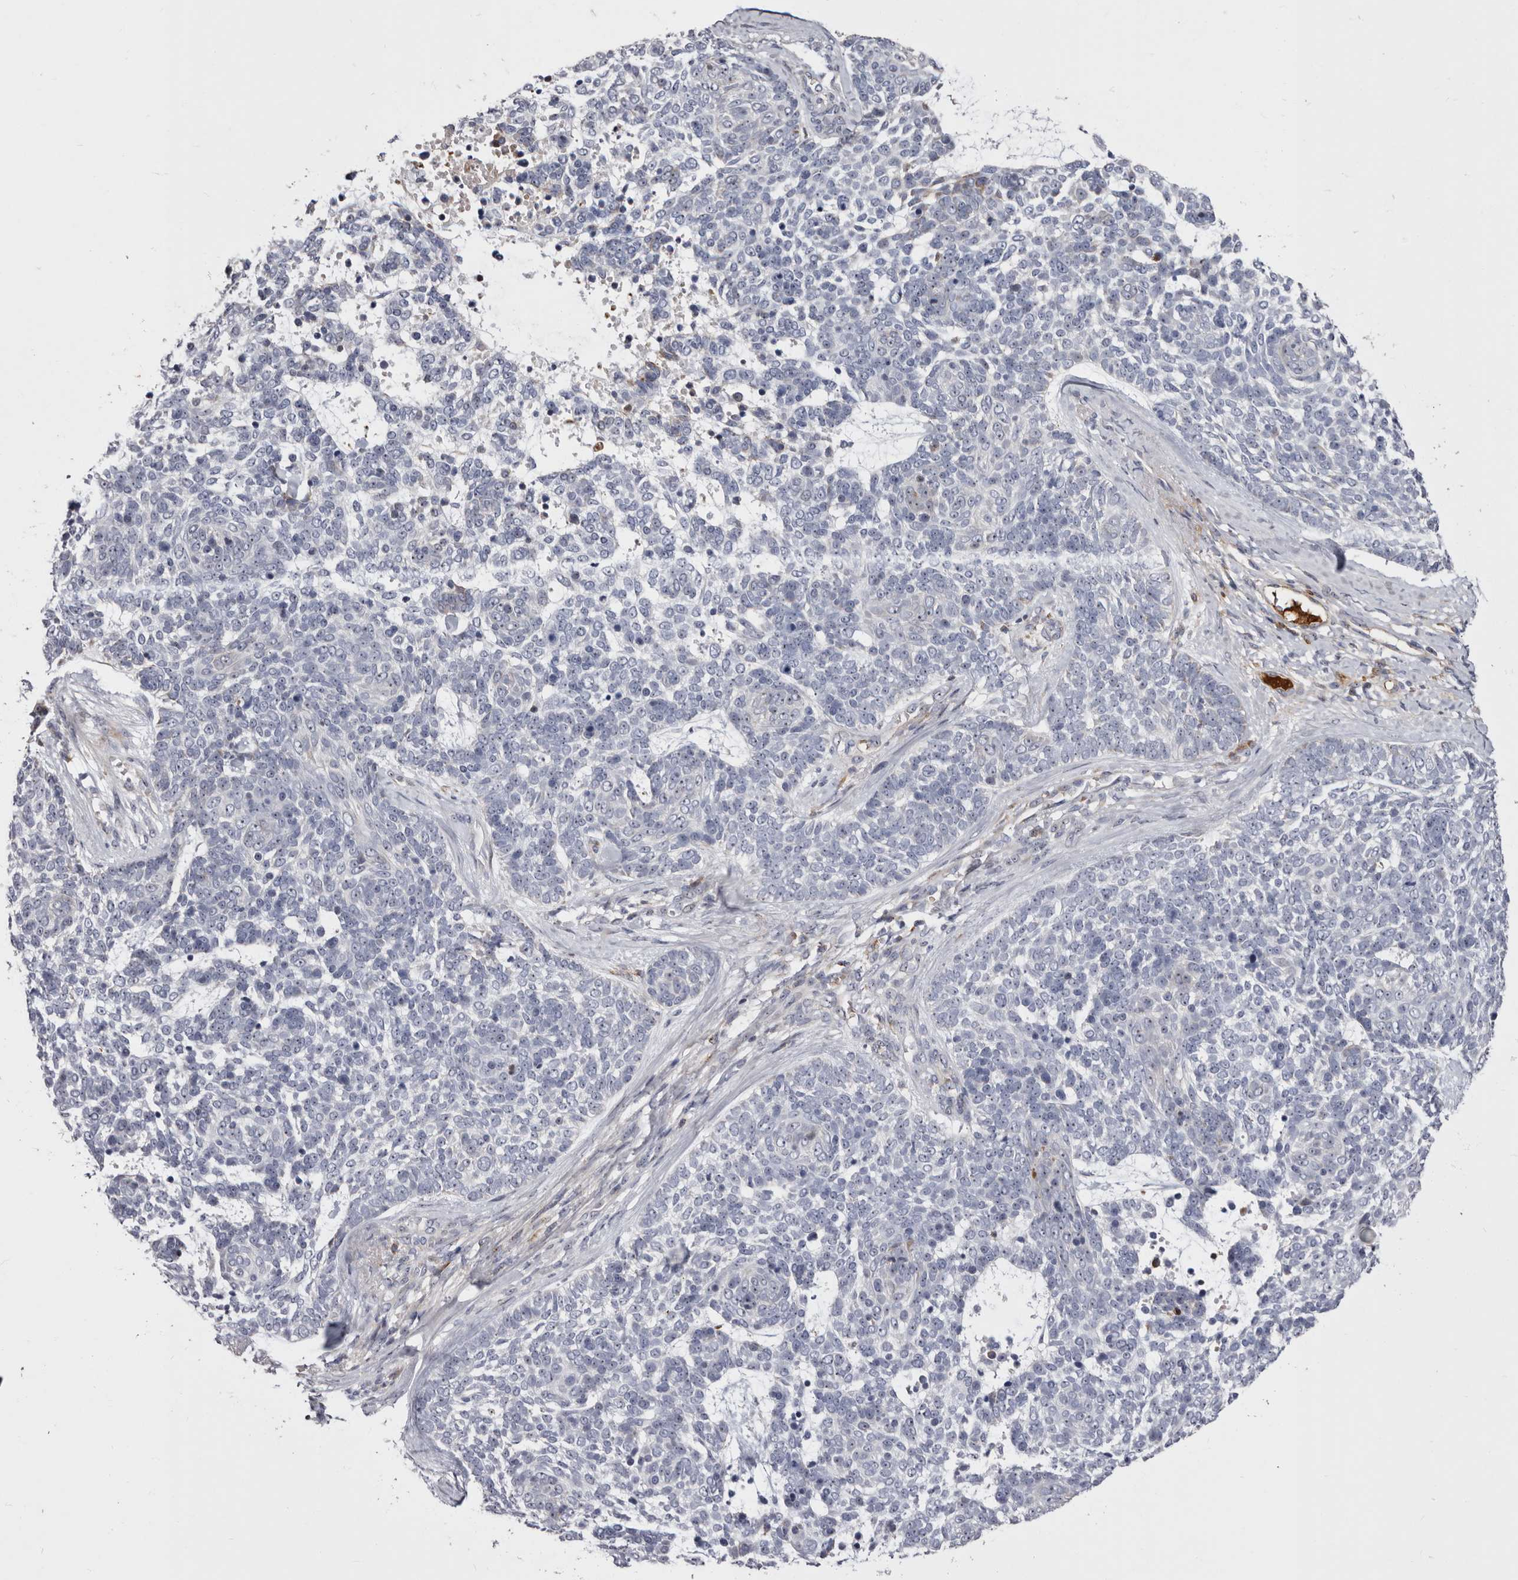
{"staining": {"intensity": "negative", "quantity": "none", "location": "none"}, "tissue": "skin cancer", "cell_type": "Tumor cells", "image_type": "cancer", "snomed": [{"axis": "morphology", "description": "Basal cell carcinoma"}, {"axis": "topography", "description": "Skin"}], "caption": "An IHC photomicrograph of skin cancer (basal cell carcinoma) is shown. There is no staining in tumor cells of skin cancer (basal cell carcinoma).", "gene": "NUBPL", "patient": {"sex": "female", "age": 81}}